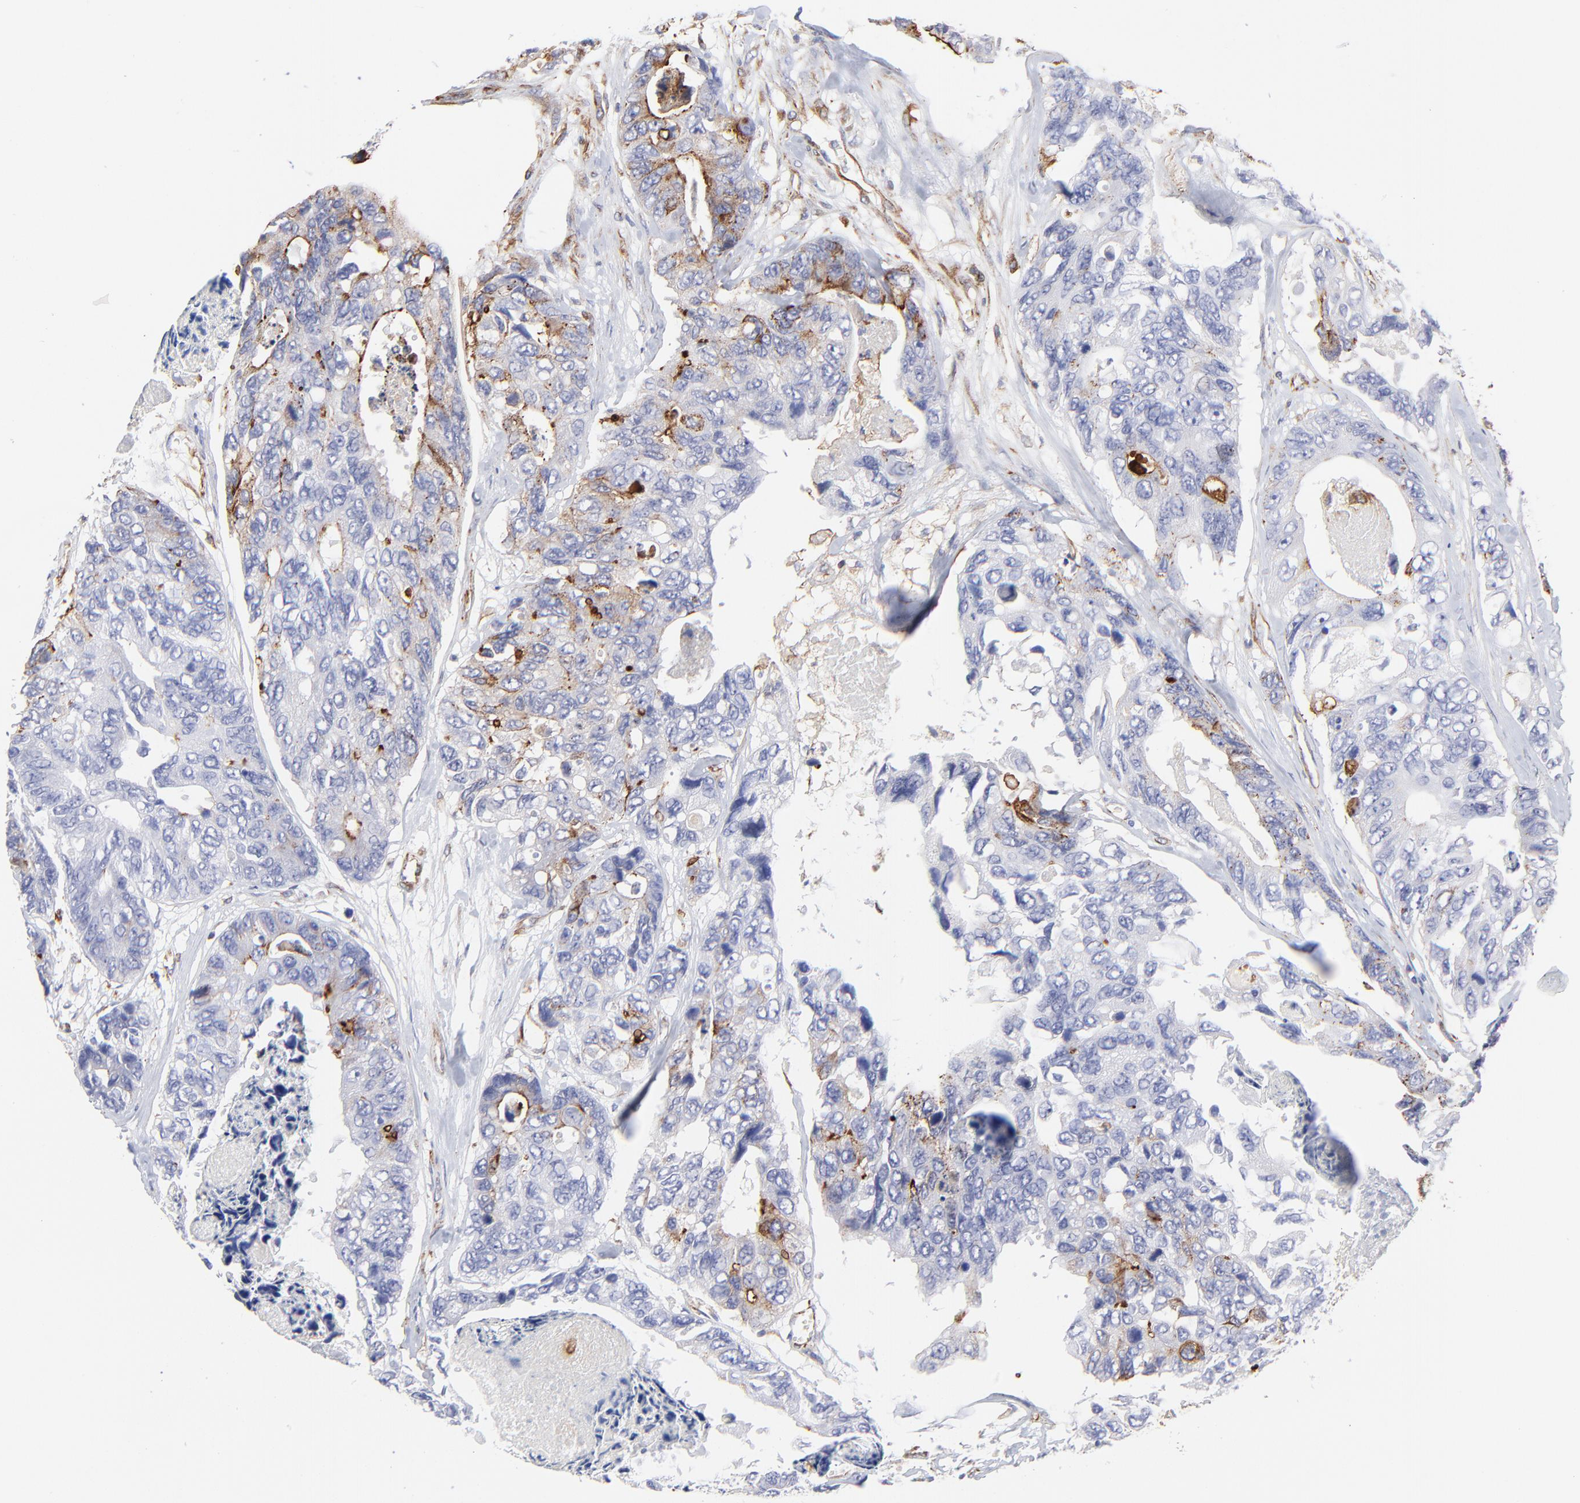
{"staining": {"intensity": "moderate", "quantity": "<25%", "location": "cytoplasmic/membranous"}, "tissue": "colorectal cancer", "cell_type": "Tumor cells", "image_type": "cancer", "snomed": [{"axis": "morphology", "description": "Adenocarcinoma, NOS"}, {"axis": "topography", "description": "Colon"}], "caption": "High-magnification brightfield microscopy of colorectal cancer (adenocarcinoma) stained with DAB (3,3'-diaminobenzidine) (brown) and counterstained with hematoxylin (blue). tumor cells exhibit moderate cytoplasmic/membranous staining is appreciated in approximately<25% of cells.", "gene": "COX8C", "patient": {"sex": "female", "age": 86}}